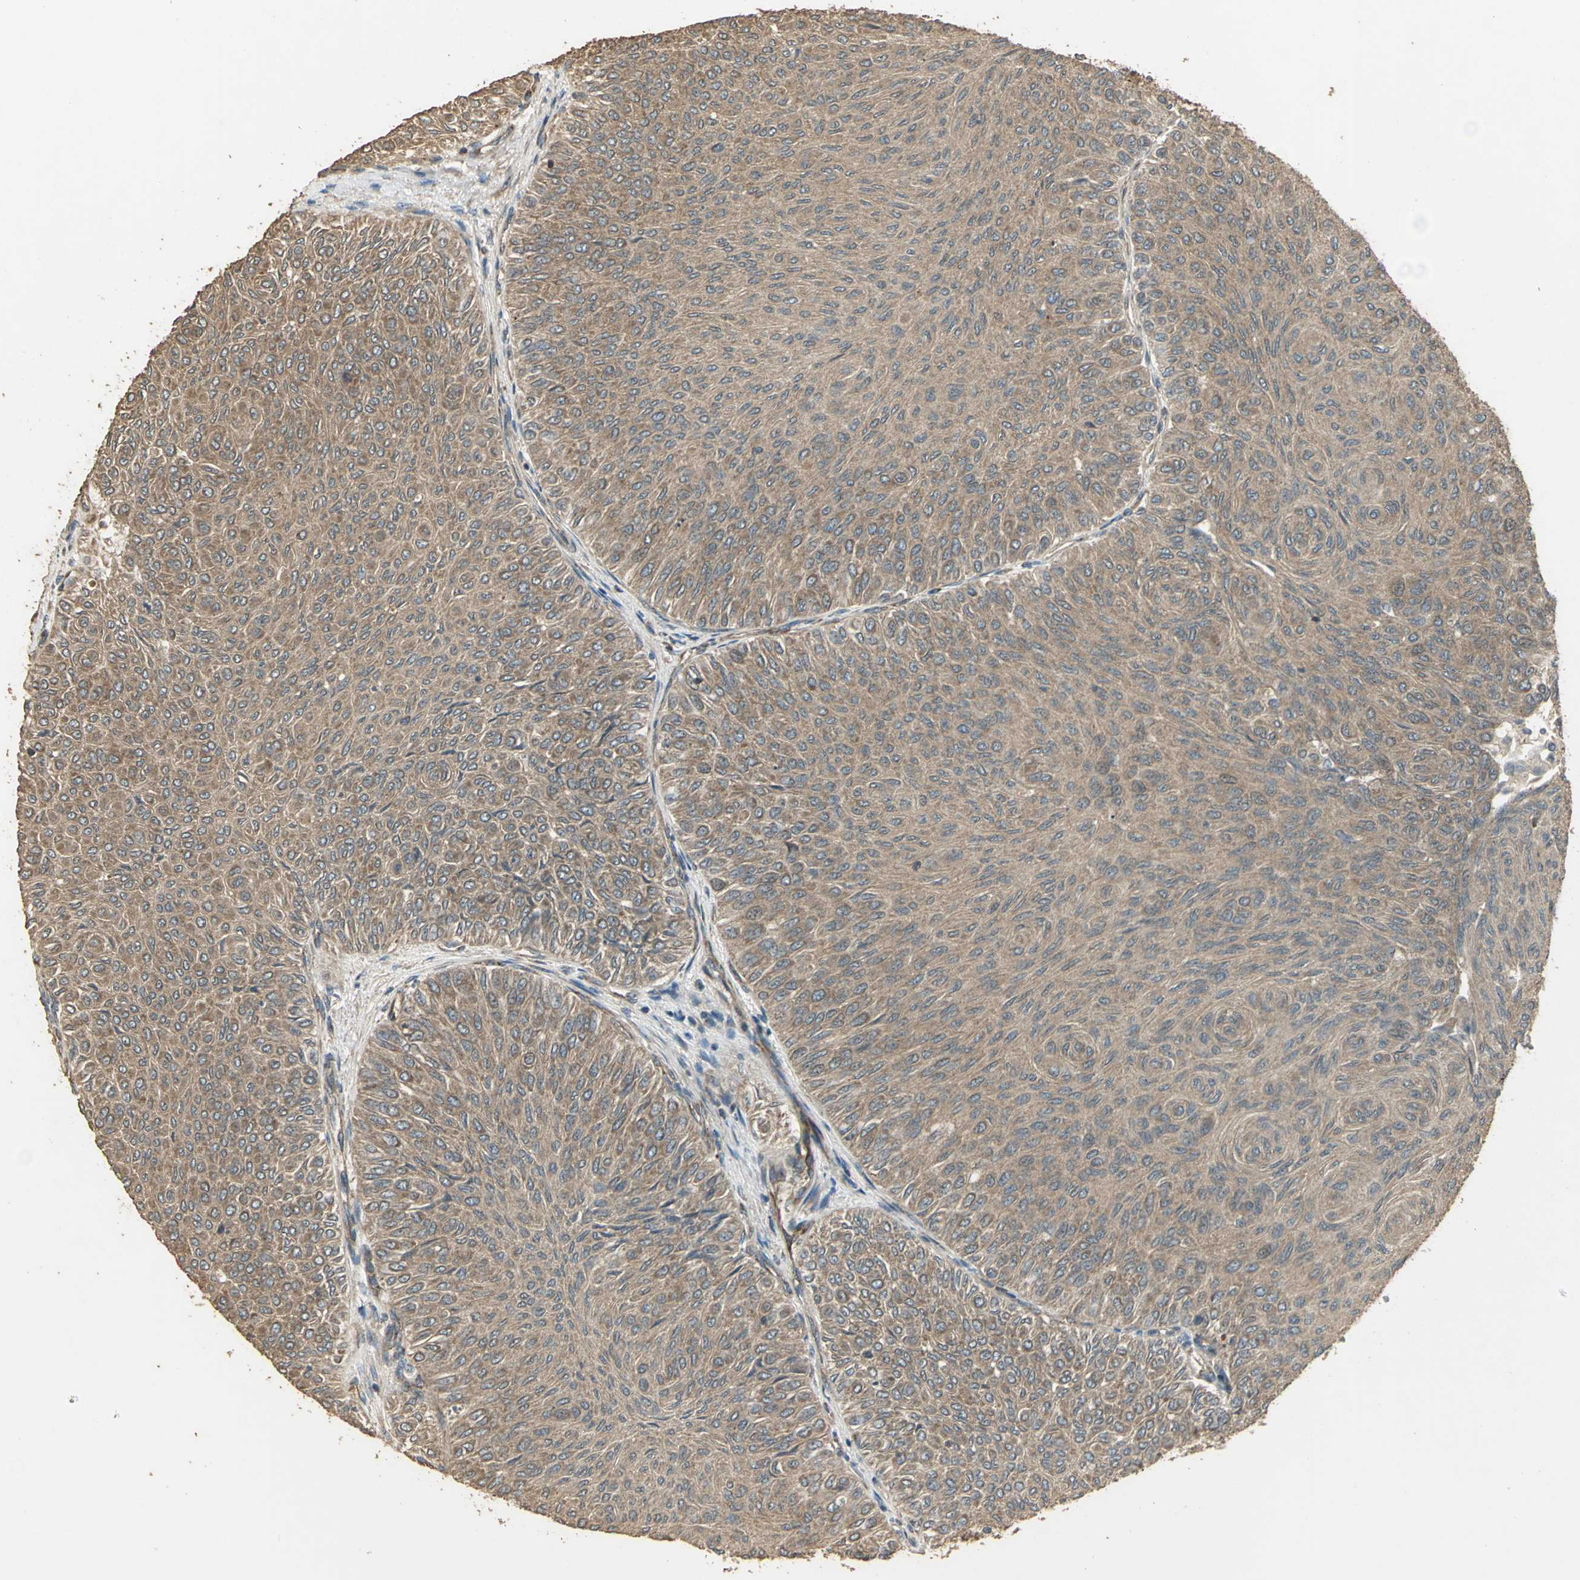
{"staining": {"intensity": "strong", "quantity": ">75%", "location": "cytoplasmic/membranous"}, "tissue": "urothelial cancer", "cell_type": "Tumor cells", "image_type": "cancer", "snomed": [{"axis": "morphology", "description": "Urothelial carcinoma, Low grade"}, {"axis": "topography", "description": "Urinary bladder"}], "caption": "High-power microscopy captured an IHC histopathology image of urothelial cancer, revealing strong cytoplasmic/membranous expression in about >75% of tumor cells.", "gene": "KANK1", "patient": {"sex": "male", "age": 78}}